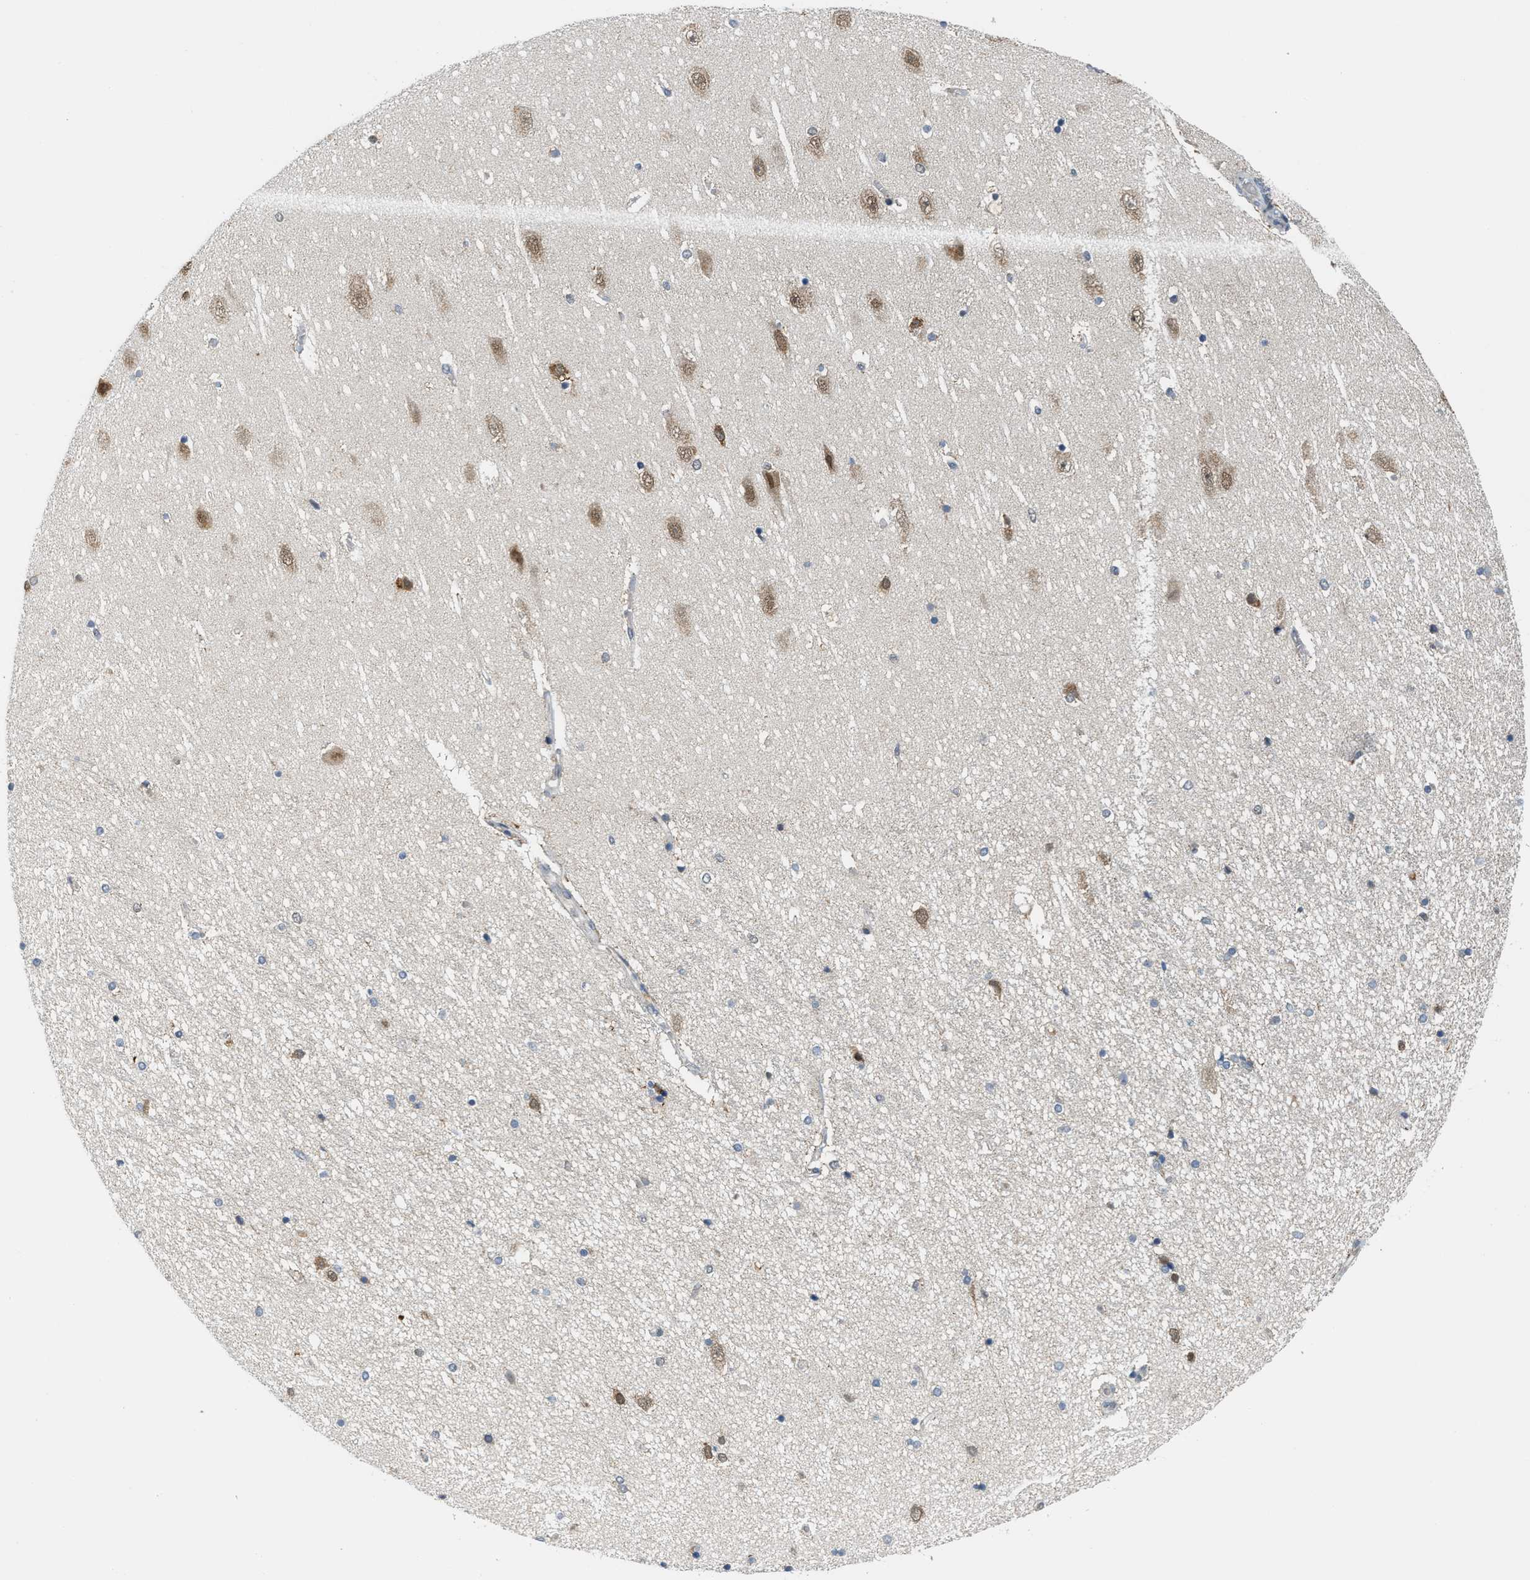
{"staining": {"intensity": "weak", "quantity": "<25%", "location": "cytoplasmic/membranous"}, "tissue": "hippocampus", "cell_type": "Glial cells", "image_type": "normal", "snomed": [{"axis": "morphology", "description": "Normal tissue, NOS"}, {"axis": "topography", "description": "Hippocampus"}], "caption": "Immunohistochemistry (IHC) of unremarkable human hippocampus reveals no positivity in glial cells. (Brightfield microscopy of DAB (3,3'-diaminobenzidine) IHC at high magnification).", "gene": "KIF24", "patient": {"sex": "female", "age": 54}}